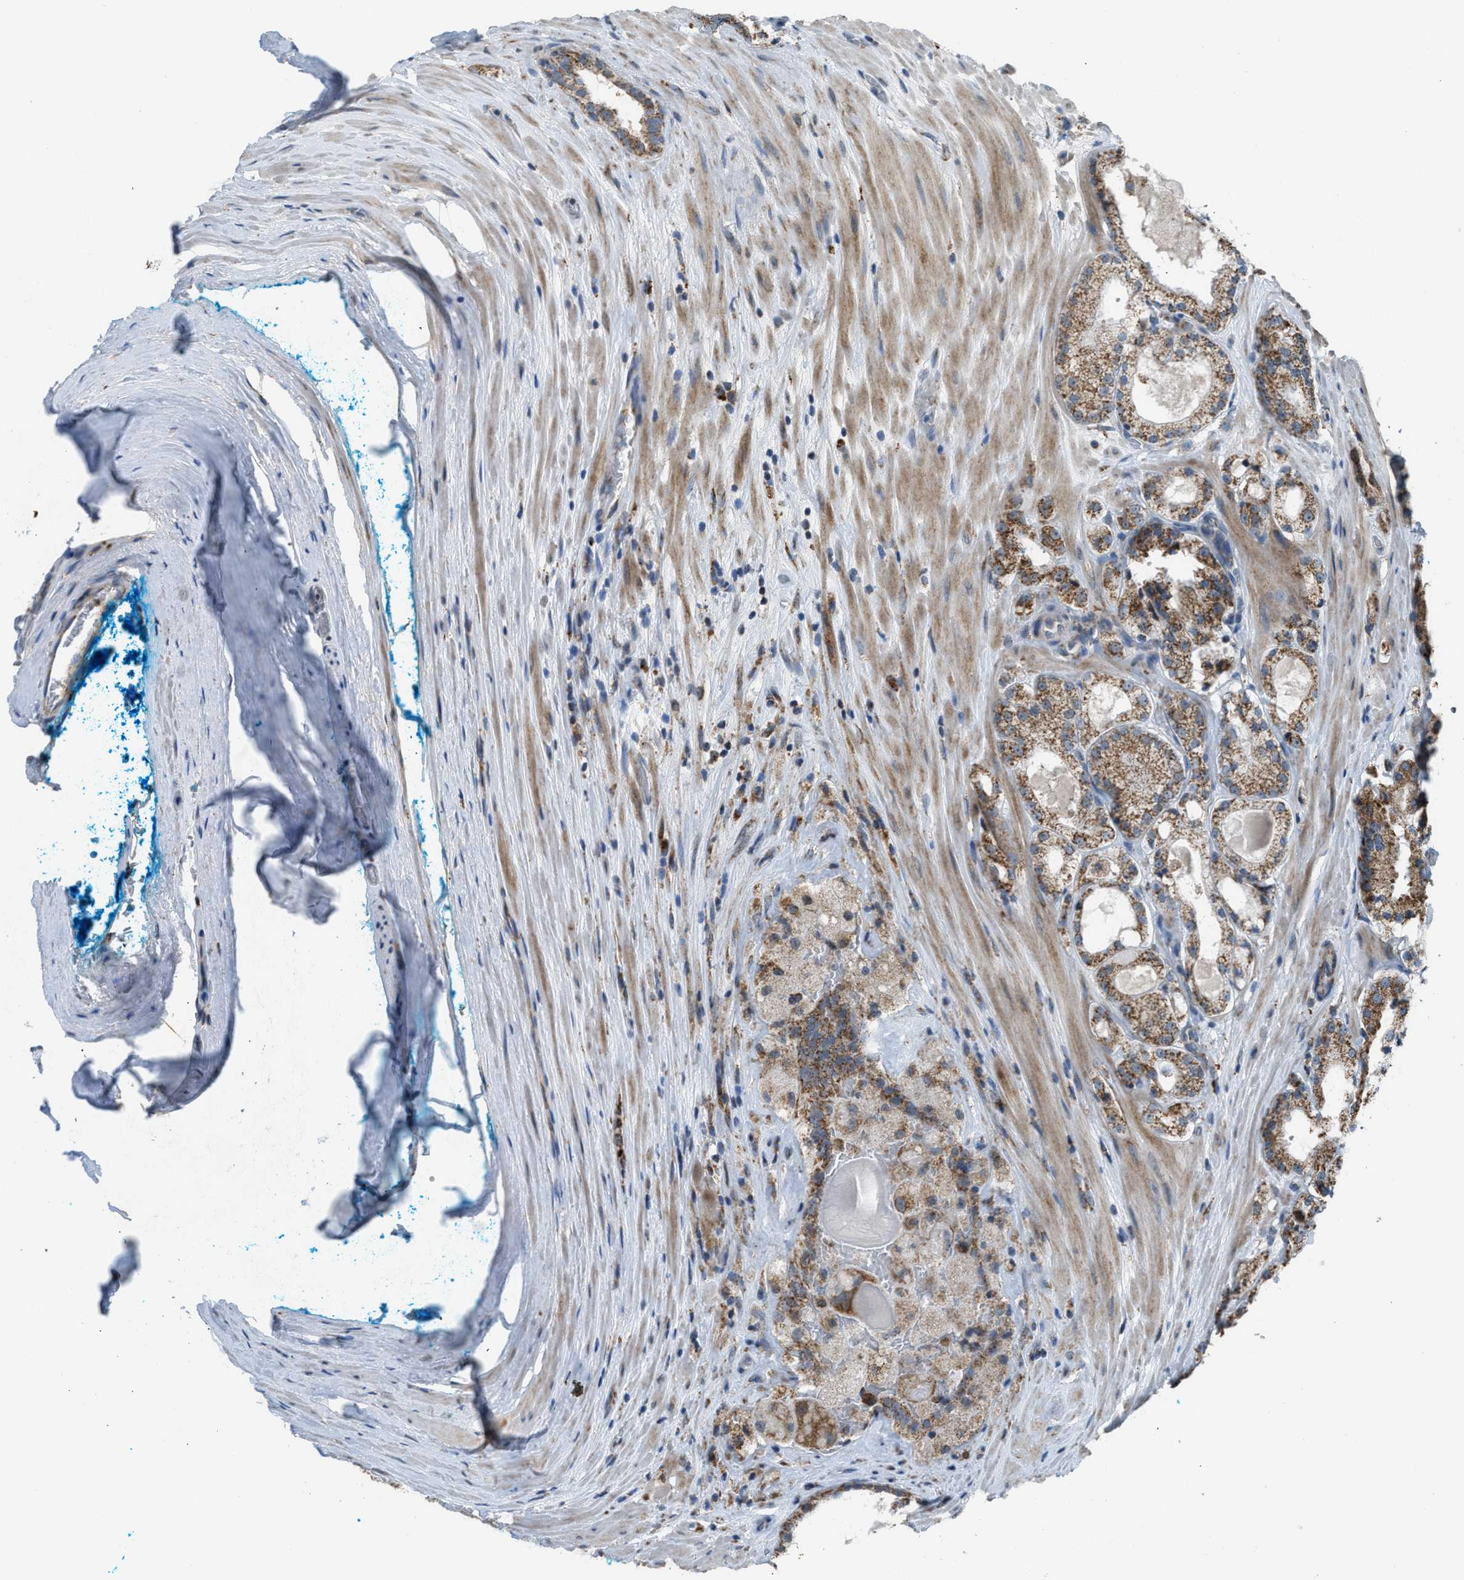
{"staining": {"intensity": "moderate", "quantity": ">75%", "location": "cytoplasmic/membranous"}, "tissue": "prostate cancer", "cell_type": "Tumor cells", "image_type": "cancer", "snomed": [{"axis": "morphology", "description": "Adenocarcinoma, High grade"}, {"axis": "topography", "description": "Prostate"}], "caption": "Prostate adenocarcinoma (high-grade) was stained to show a protein in brown. There is medium levels of moderate cytoplasmic/membranous positivity in approximately >75% of tumor cells.", "gene": "SMIM20", "patient": {"sex": "male", "age": 65}}